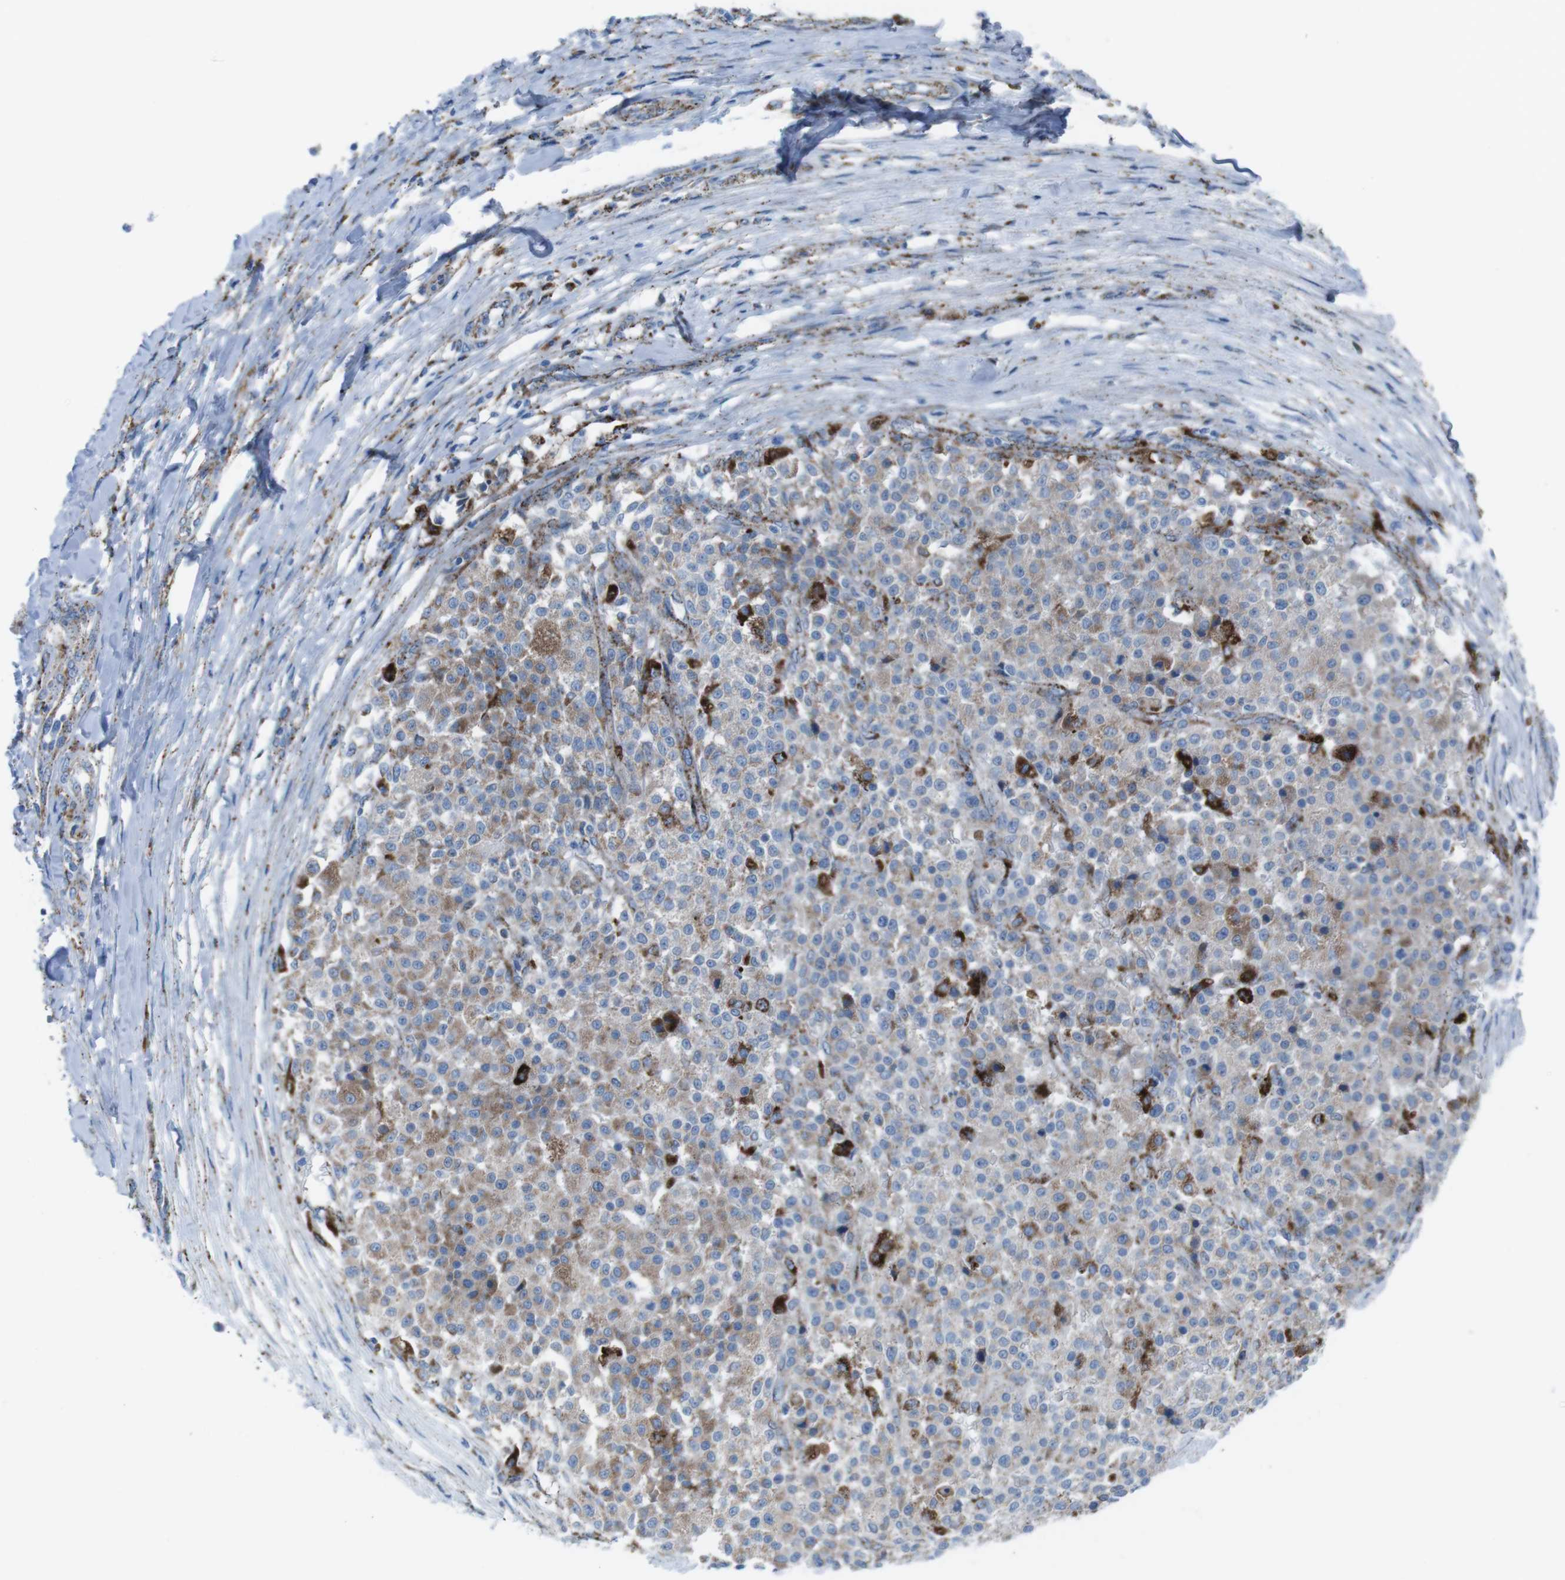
{"staining": {"intensity": "weak", "quantity": "25%-75%", "location": "cytoplasmic/membranous"}, "tissue": "testis cancer", "cell_type": "Tumor cells", "image_type": "cancer", "snomed": [{"axis": "morphology", "description": "Seminoma, NOS"}, {"axis": "topography", "description": "Testis"}], "caption": "Testis cancer stained with immunohistochemistry (IHC) demonstrates weak cytoplasmic/membranous staining in approximately 25%-75% of tumor cells.", "gene": "SCARB2", "patient": {"sex": "male", "age": 59}}